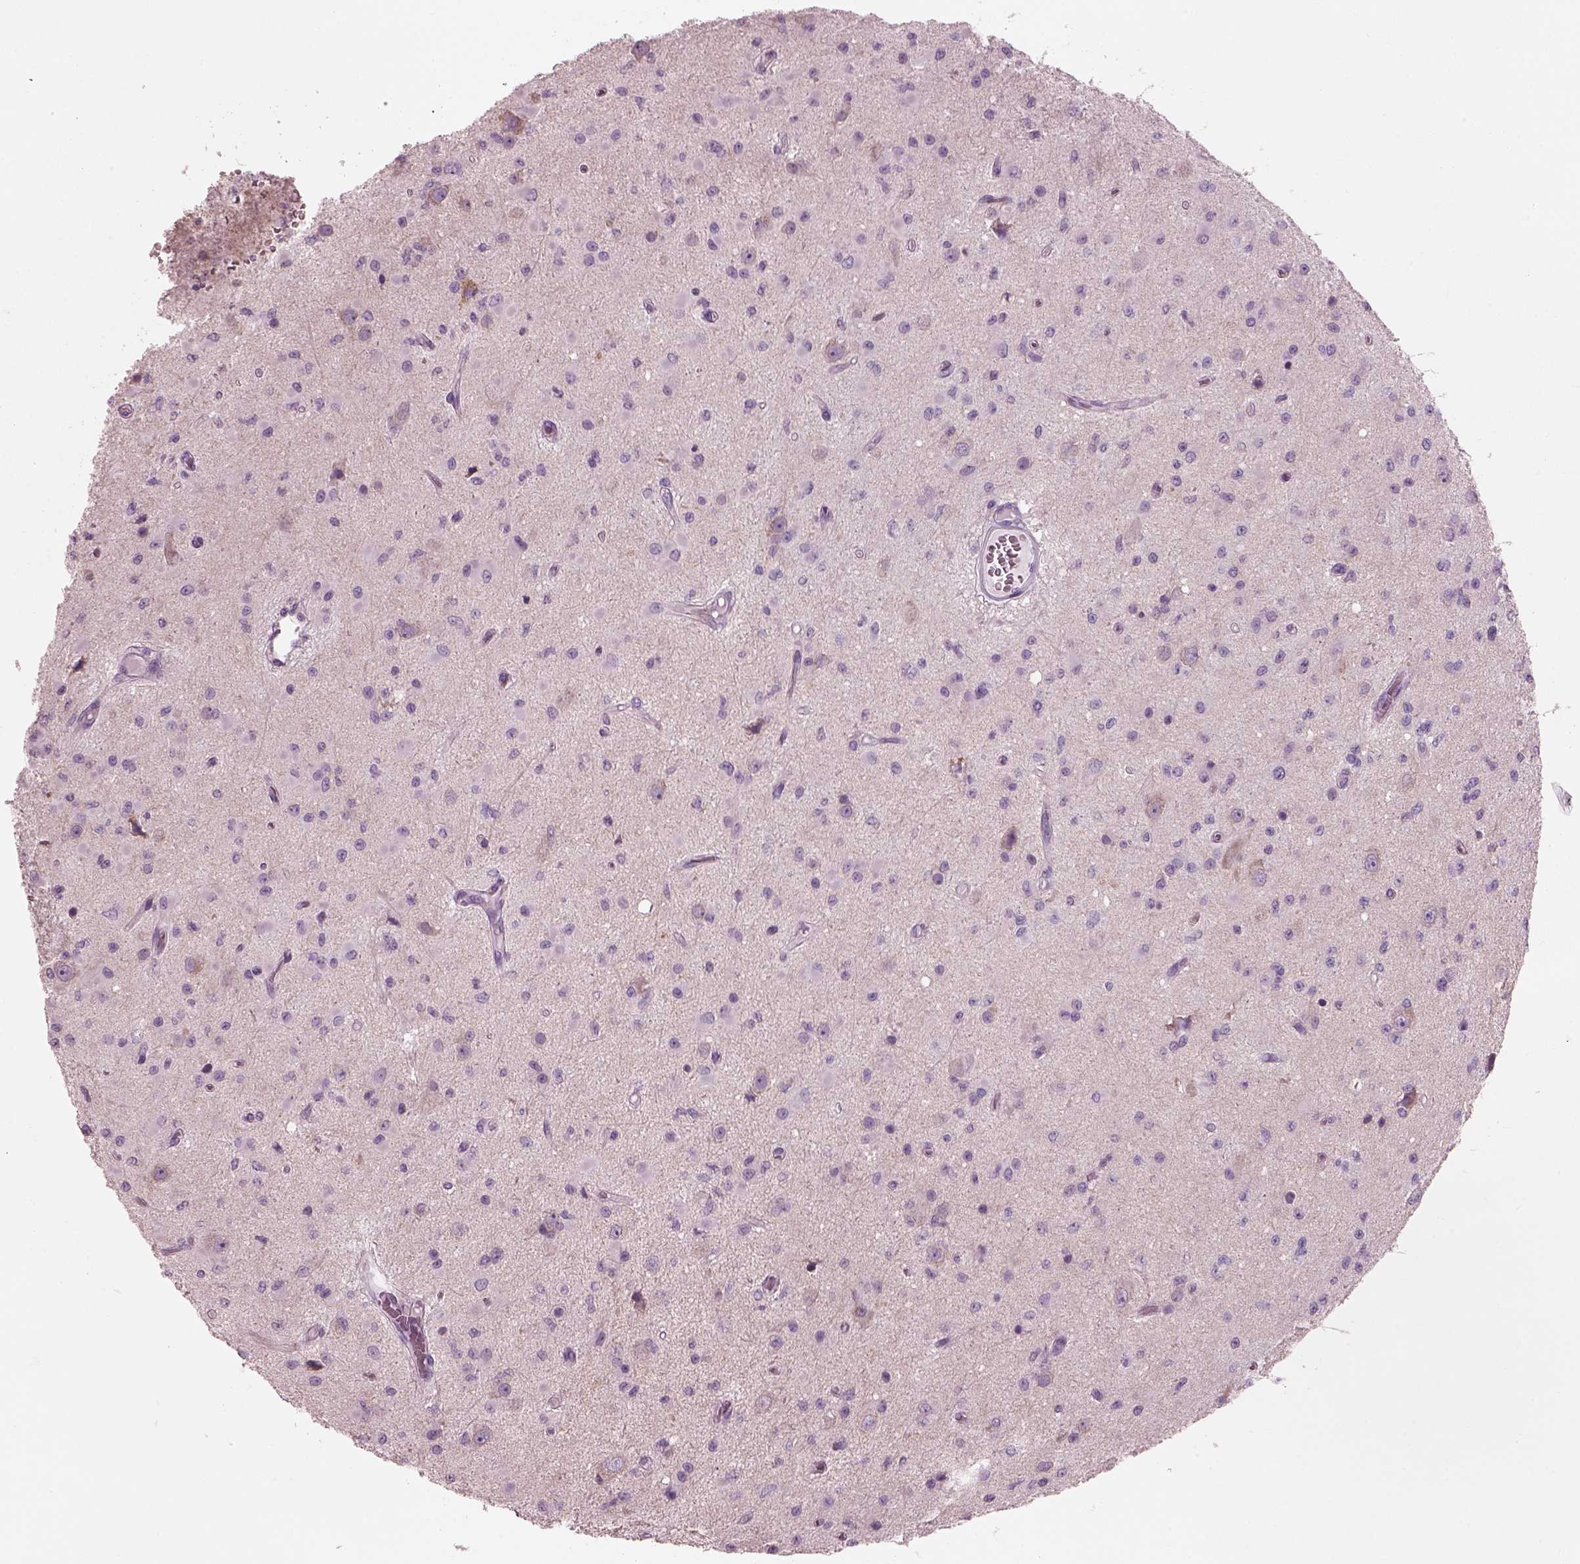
{"staining": {"intensity": "negative", "quantity": "none", "location": "none"}, "tissue": "glioma", "cell_type": "Tumor cells", "image_type": "cancer", "snomed": [{"axis": "morphology", "description": "Glioma, malignant, Low grade"}, {"axis": "topography", "description": "Brain"}], "caption": "High power microscopy histopathology image of an IHC image of malignant low-grade glioma, revealing no significant staining in tumor cells.", "gene": "SLC27A2", "patient": {"sex": "female", "age": 45}}